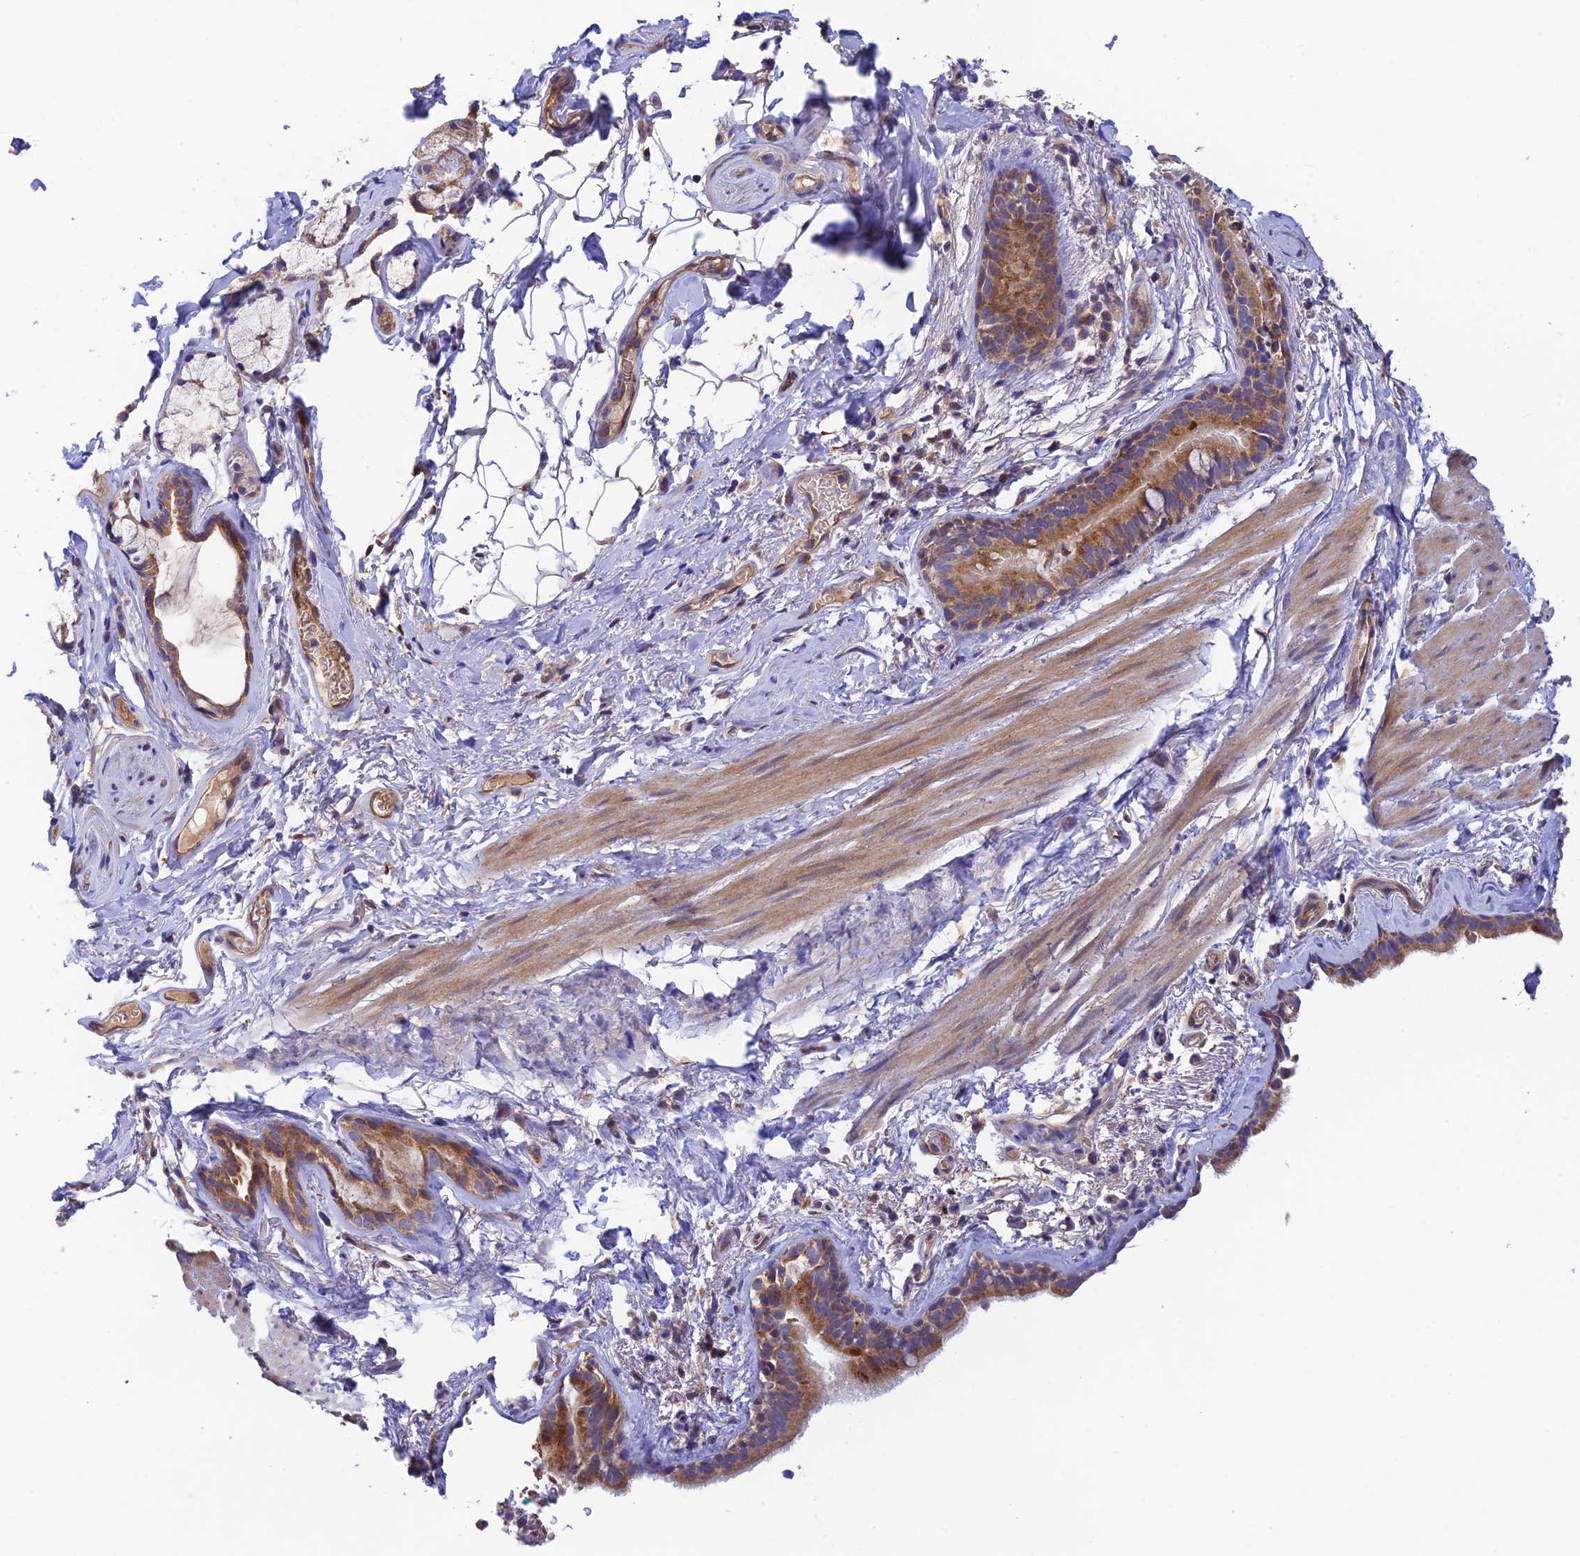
{"staining": {"intensity": "moderate", "quantity": ">75%", "location": "cytoplasmic/membranous"}, "tissue": "bronchus", "cell_type": "Respiratory epithelial cells", "image_type": "normal", "snomed": [{"axis": "morphology", "description": "Normal tissue, NOS"}, {"axis": "topography", "description": "Cartilage tissue"}], "caption": "Bronchus stained with a brown dye reveals moderate cytoplasmic/membranous positive positivity in about >75% of respiratory epithelial cells.", "gene": "RANBP6", "patient": {"sex": "male", "age": 63}}